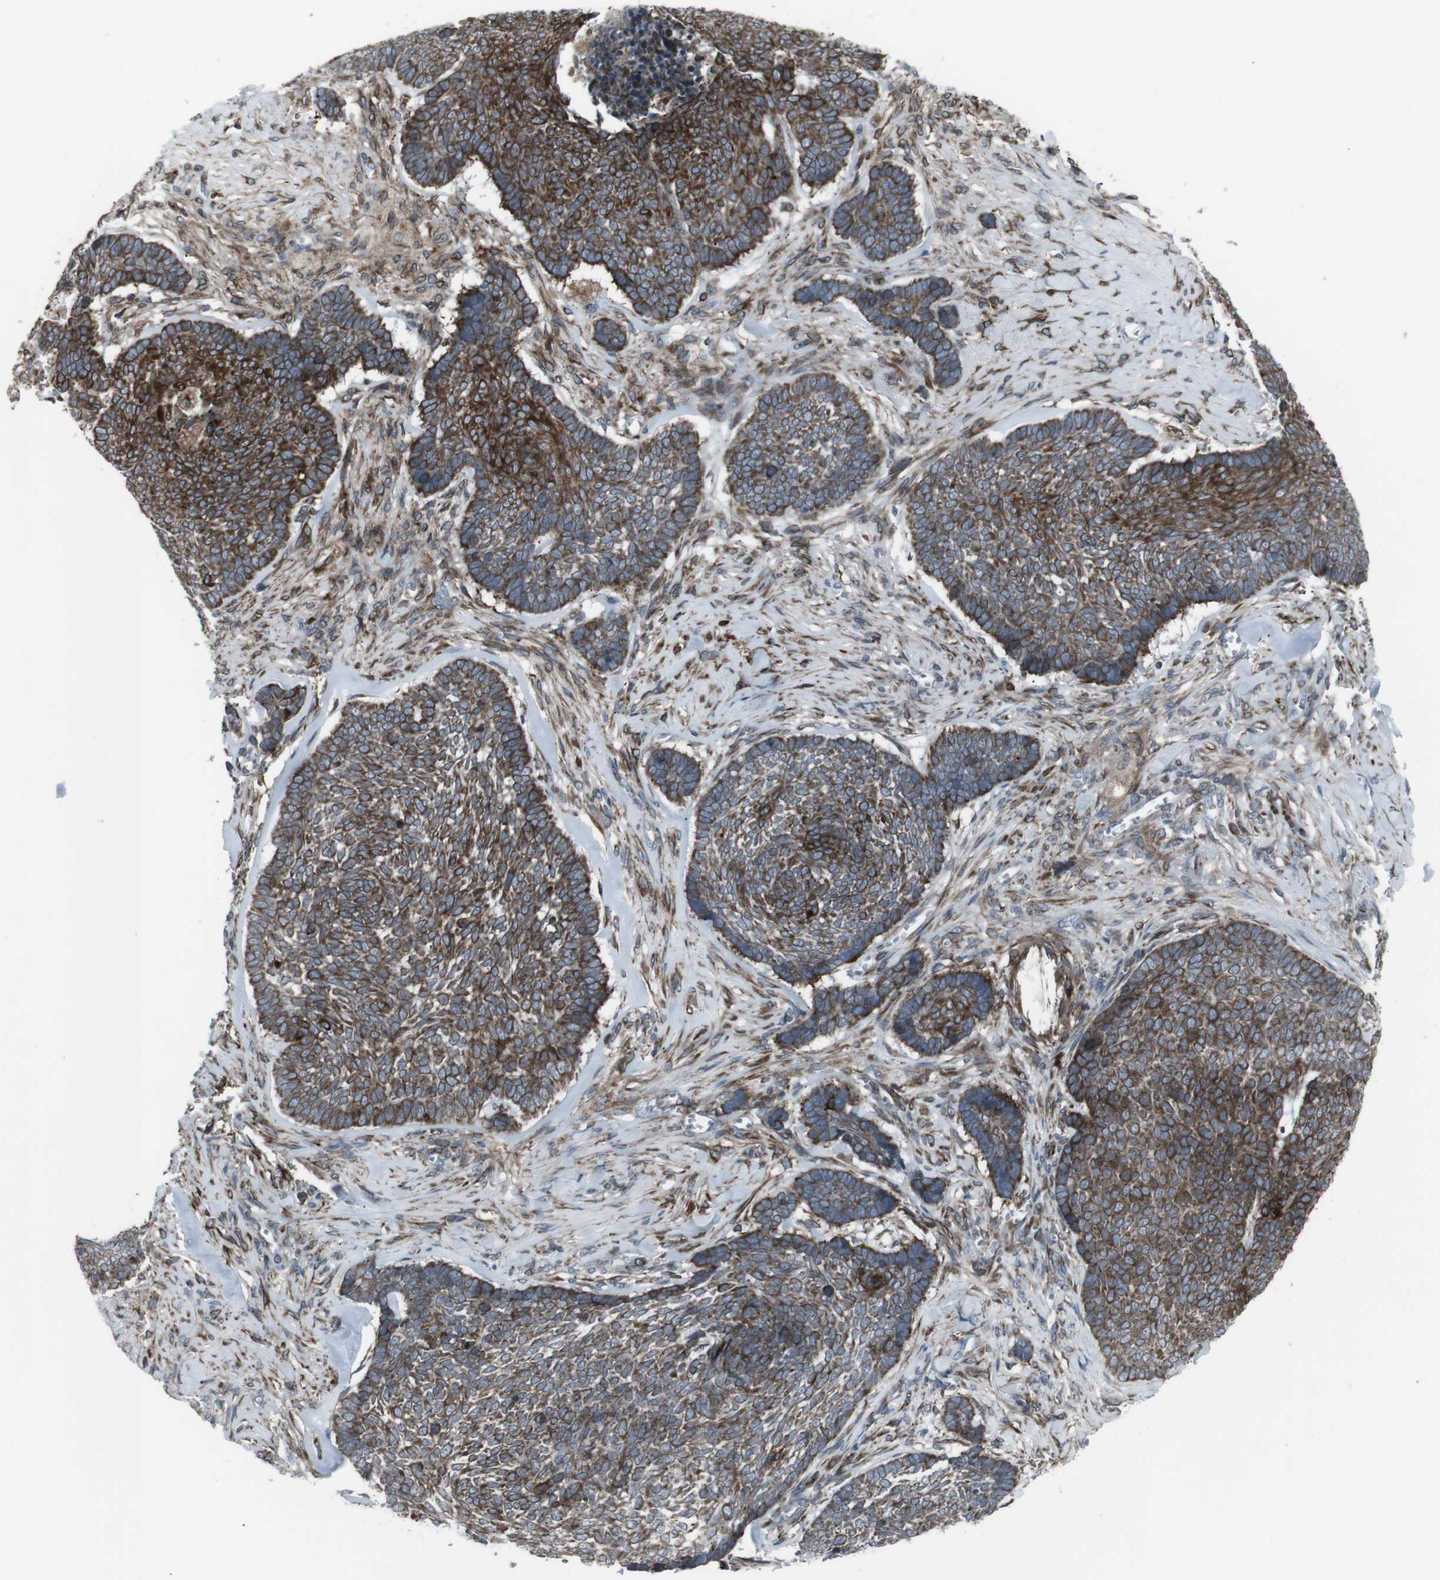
{"staining": {"intensity": "moderate", "quantity": "25%-75%", "location": "cytoplasmic/membranous"}, "tissue": "skin cancer", "cell_type": "Tumor cells", "image_type": "cancer", "snomed": [{"axis": "morphology", "description": "Basal cell carcinoma"}, {"axis": "topography", "description": "Skin"}], "caption": "Brown immunohistochemical staining in human skin cancer displays moderate cytoplasmic/membranous staining in approximately 25%-75% of tumor cells.", "gene": "LNPK", "patient": {"sex": "male", "age": 84}}